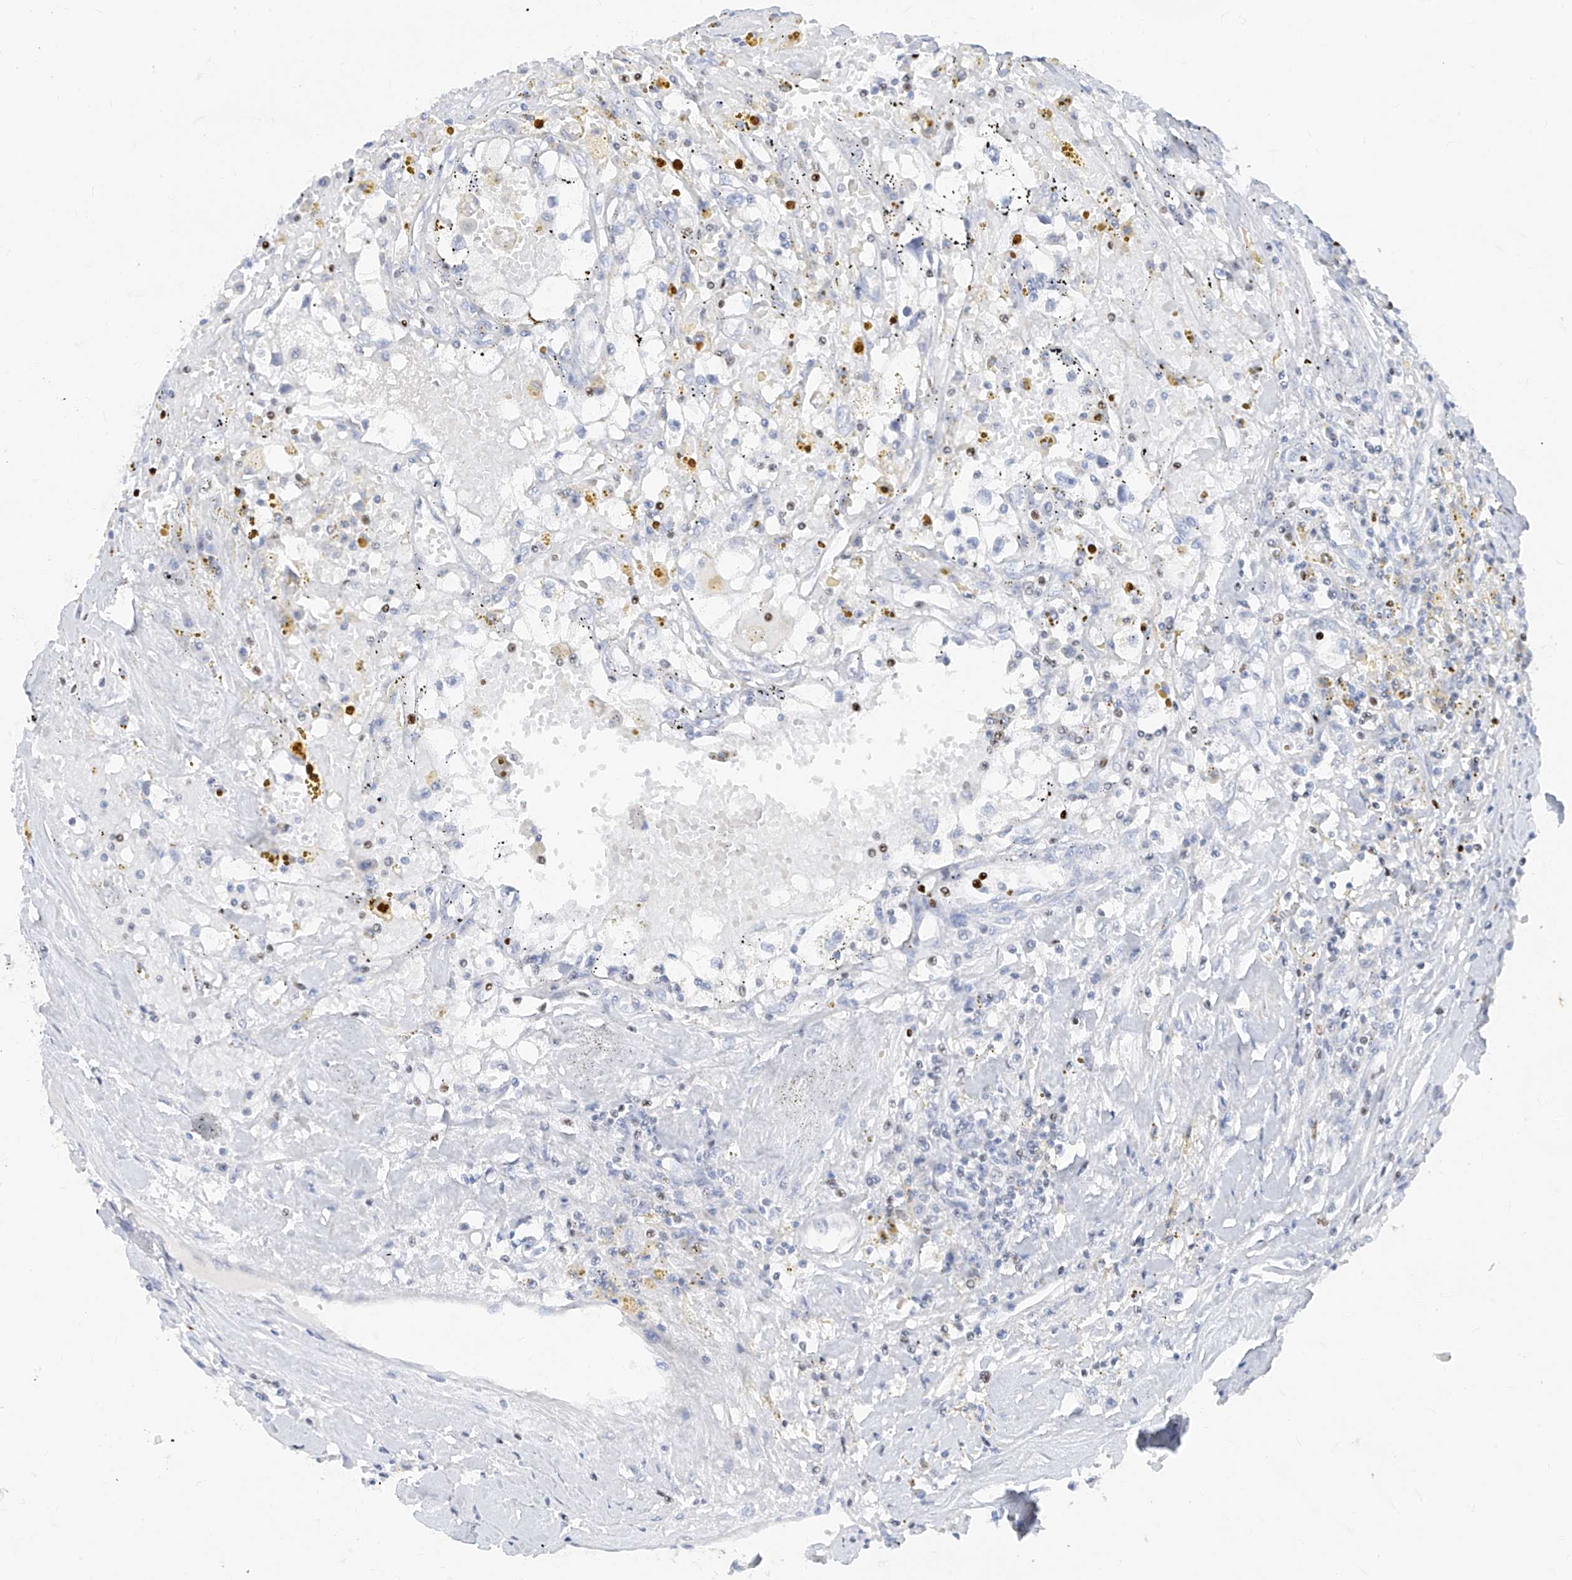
{"staining": {"intensity": "negative", "quantity": "none", "location": "none"}, "tissue": "renal cancer", "cell_type": "Tumor cells", "image_type": "cancer", "snomed": [{"axis": "morphology", "description": "Adenocarcinoma, NOS"}, {"axis": "topography", "description": "Kidney"}], "caption": "Tumor cells are negative for brown protein staining in adenocarcinoma (renal). (DAB (3,3'-diaminobenzidine) immunohistochemistry (IHC) with hematoxylin counter stain).", "gene": "TBX21", "patient": {"sex": "male", "age": 56}}